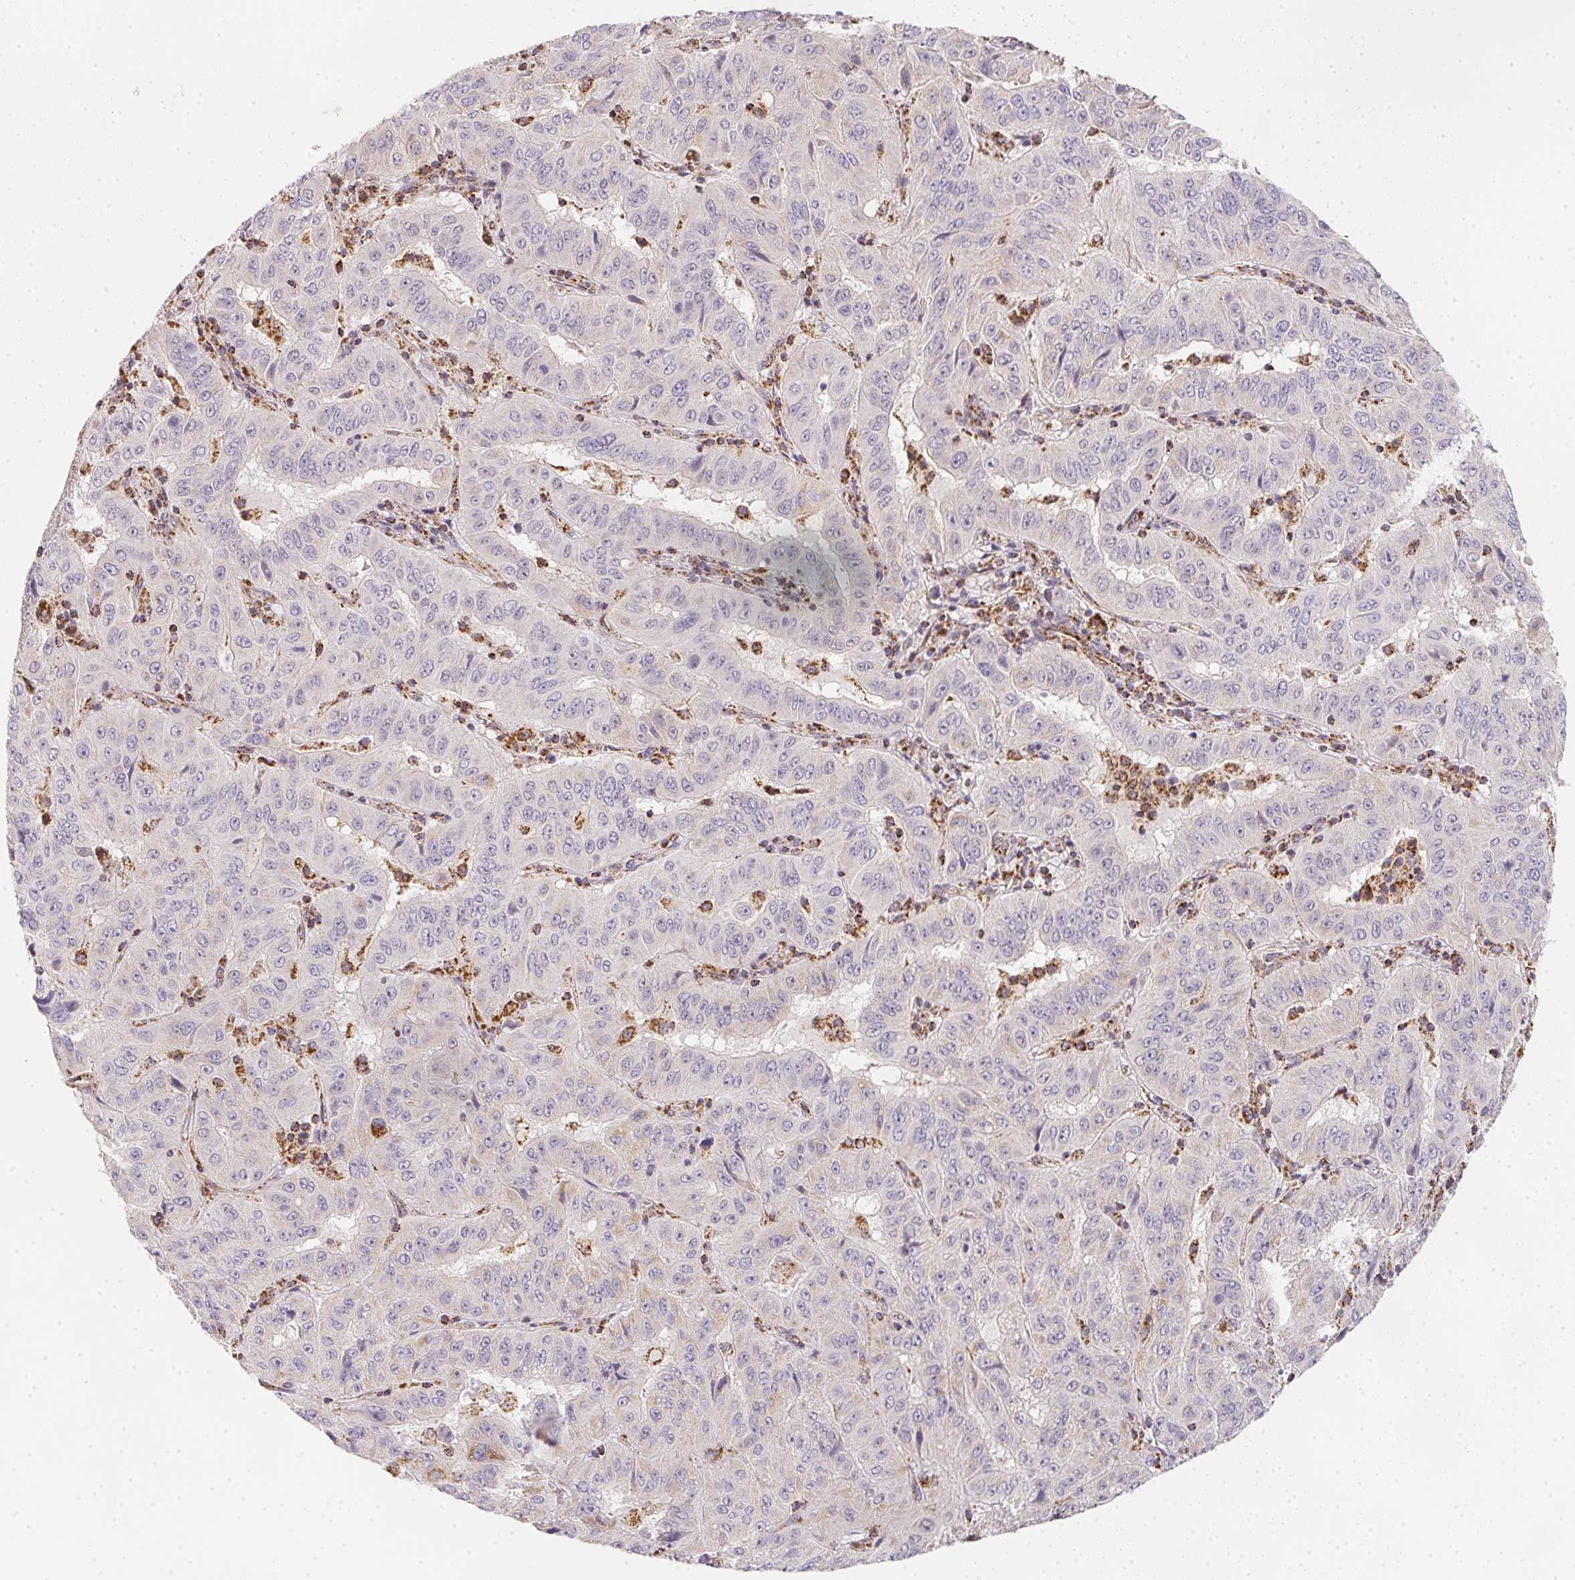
{"staining": {"intensity": "negative", "quantity": "none", "location": "none"}, "tissue": "pancreatic cancer", "cell_type": "Tumor cells", "image_type": "cancer", "snomed": [{"axis": "morphology", "description": "Adenocarcinoma, NOS"}, {"axis": "topography", "description": "Pancreas"}], "caption": "Protein analysis of adenocarcinoma (pancreatic) demonstrates no significant expression in tumor cells. Brightfield microscopy of immunohistochemistry (IHC) stained with DAB (3,3'-diaminobenzidine) (brown) and hematoxylin (blue), captured at high magnification.", "gene": "NDUFS6", "patient": {"sex": "male", "age": 63}}